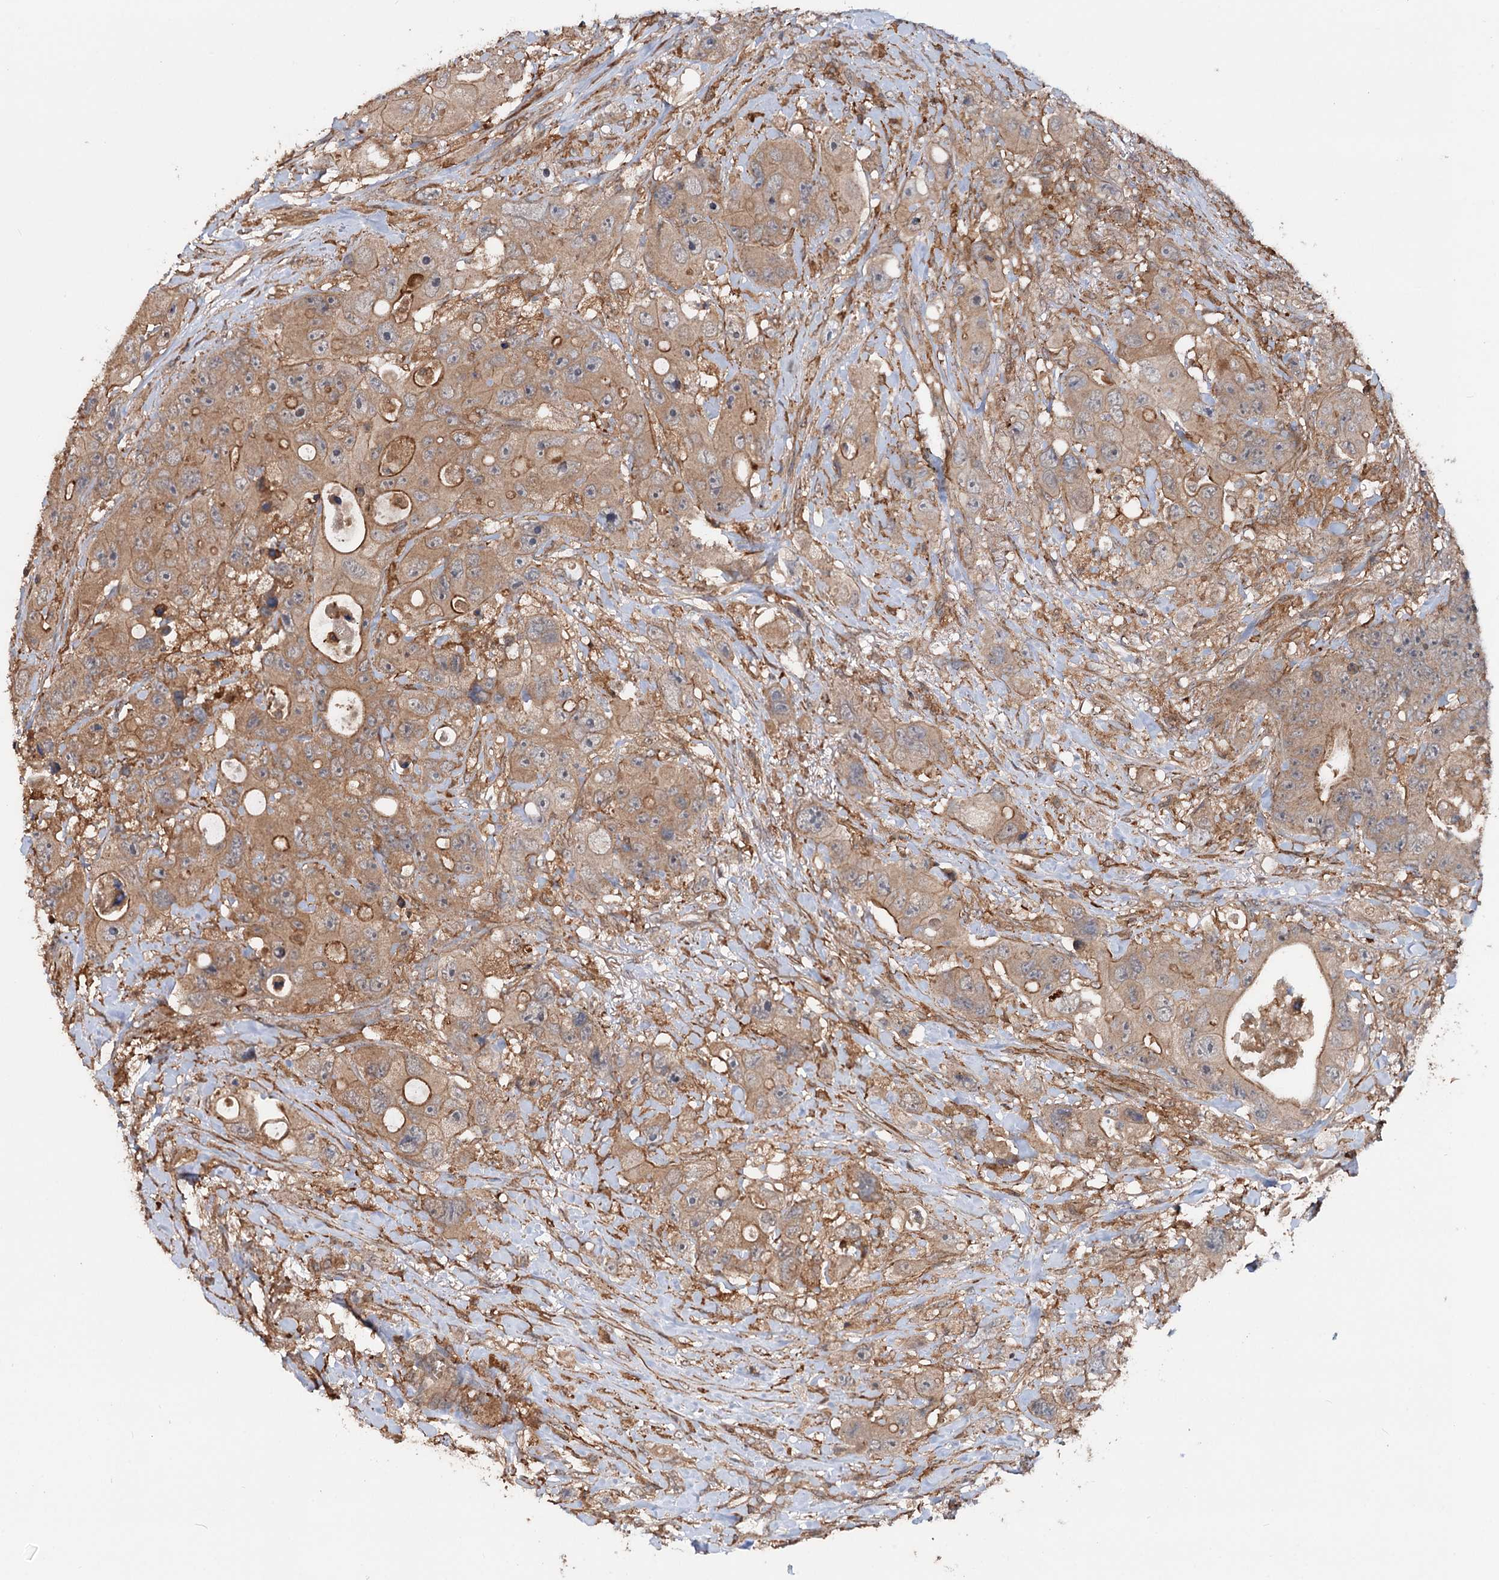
{"staining": {"intensity": "moderate", "quantity": ">75%", "location": "cytoplasmic/membranous"}, "tissue": "colorectal cancer", "cell_type": "Tumor cells", "image_type": "cancer", "snomed": [{"axis": "morphology", "description": "Adenocarcinoma, NOS"}, {"axis": "topography", "description": "Colon"}], "caption": "Tumor cells show medium levels of moderate cytoplasmic/membranous expression in approximately >75% of cells in colorectal adenocarcinoma.", "gene": "GRIP1", "patient": {"sex": "female", "age": 46}}